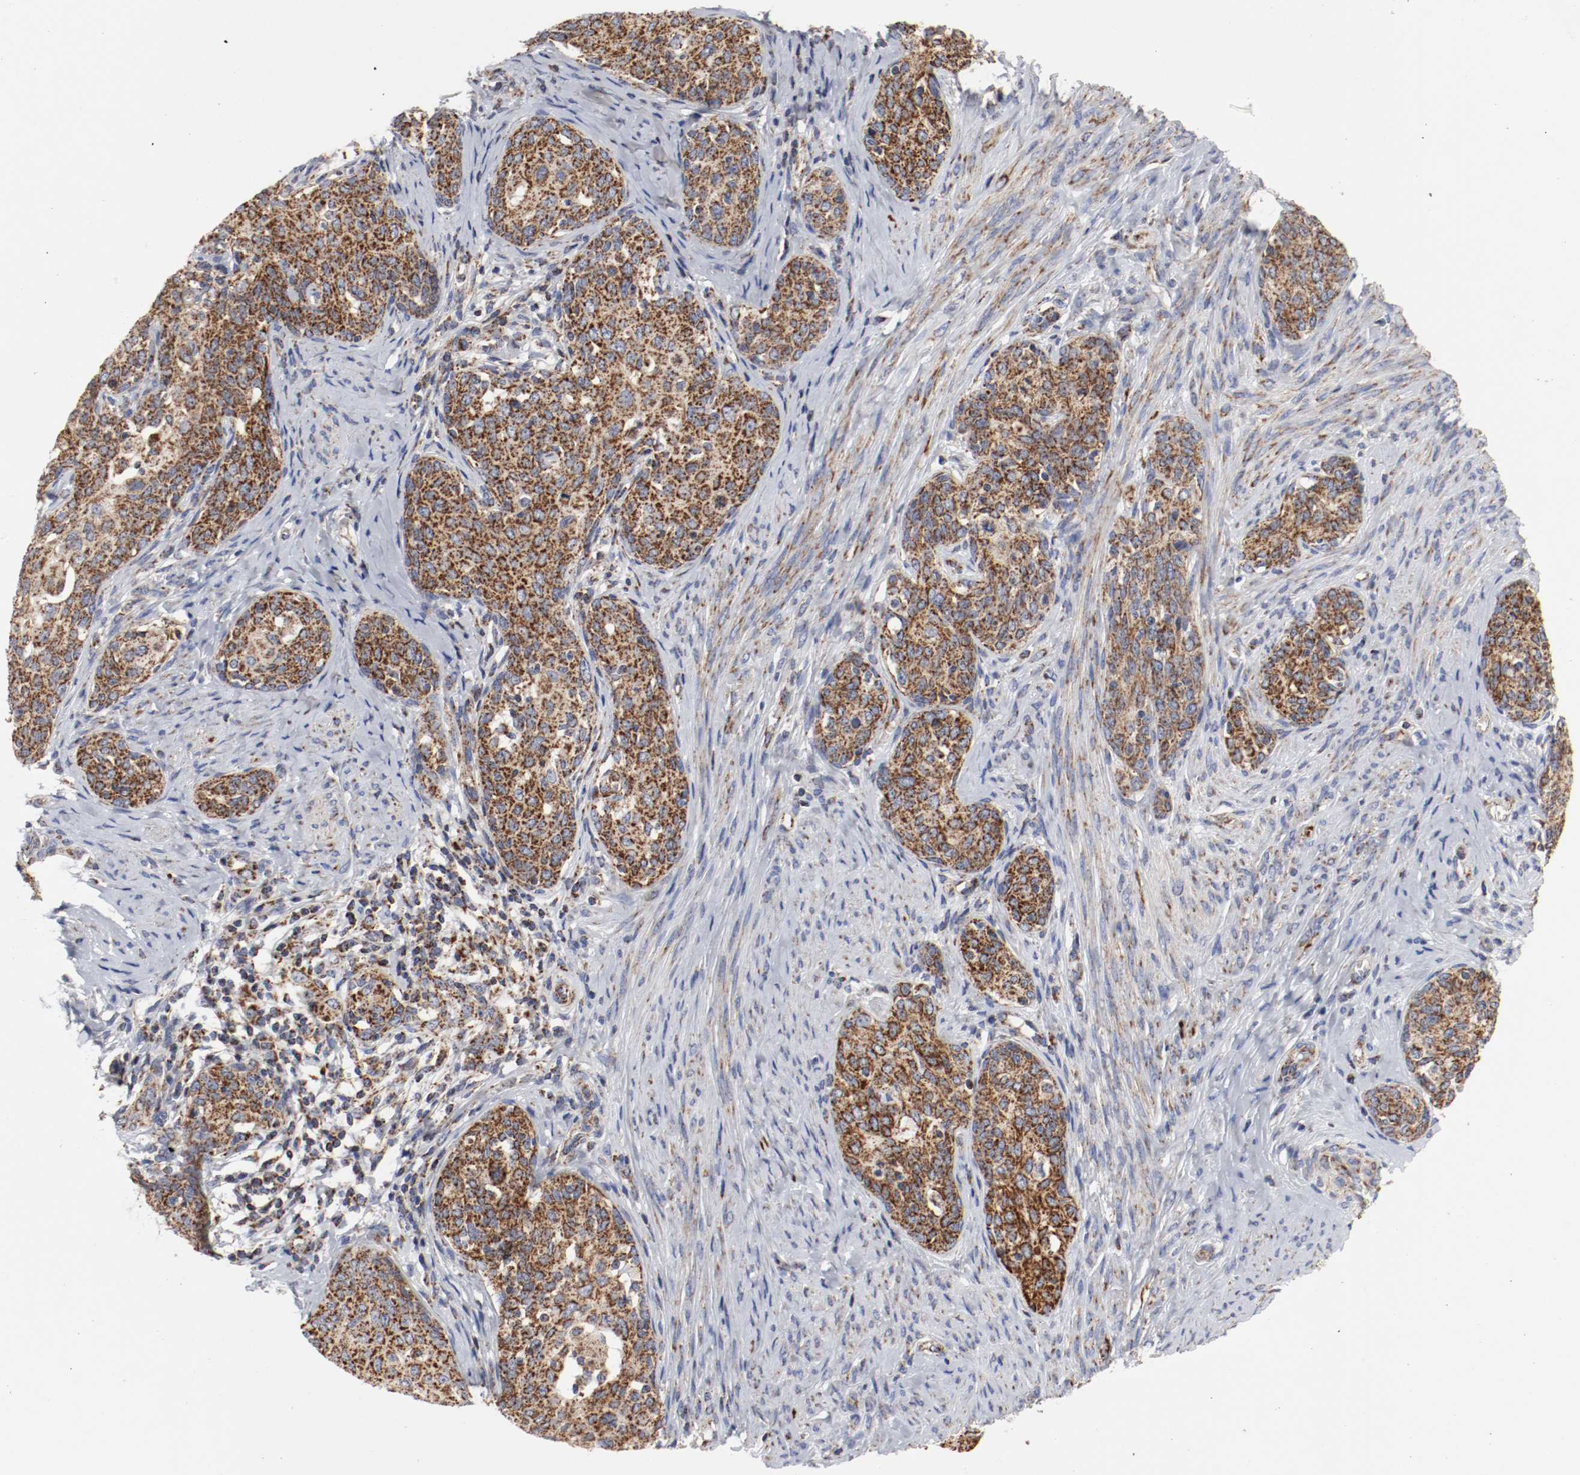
{"staining": {"intensity": "strong", "quantity": ">75%", "location": "cytoplasmic/membranous"}, "tissue": "cervical cancer", "cell_type": "Tumor cells", "image_type": "cancer", "snomed": [{"axis": "morphology", "description": "Squamous cell carcinoma, NOS"}, {"axis": "morphology", "description": "Adenocarcinoma, NOS"}, {"axis": "topography", "description": "Cervix"}], "caption": "Tumor cells display high levels of strong cytoplasmic/membranous expression in about >75% of cells in cervical cancer.", "gene": "AFG3L2", "patient": {"sex": "female", "age": 52}}